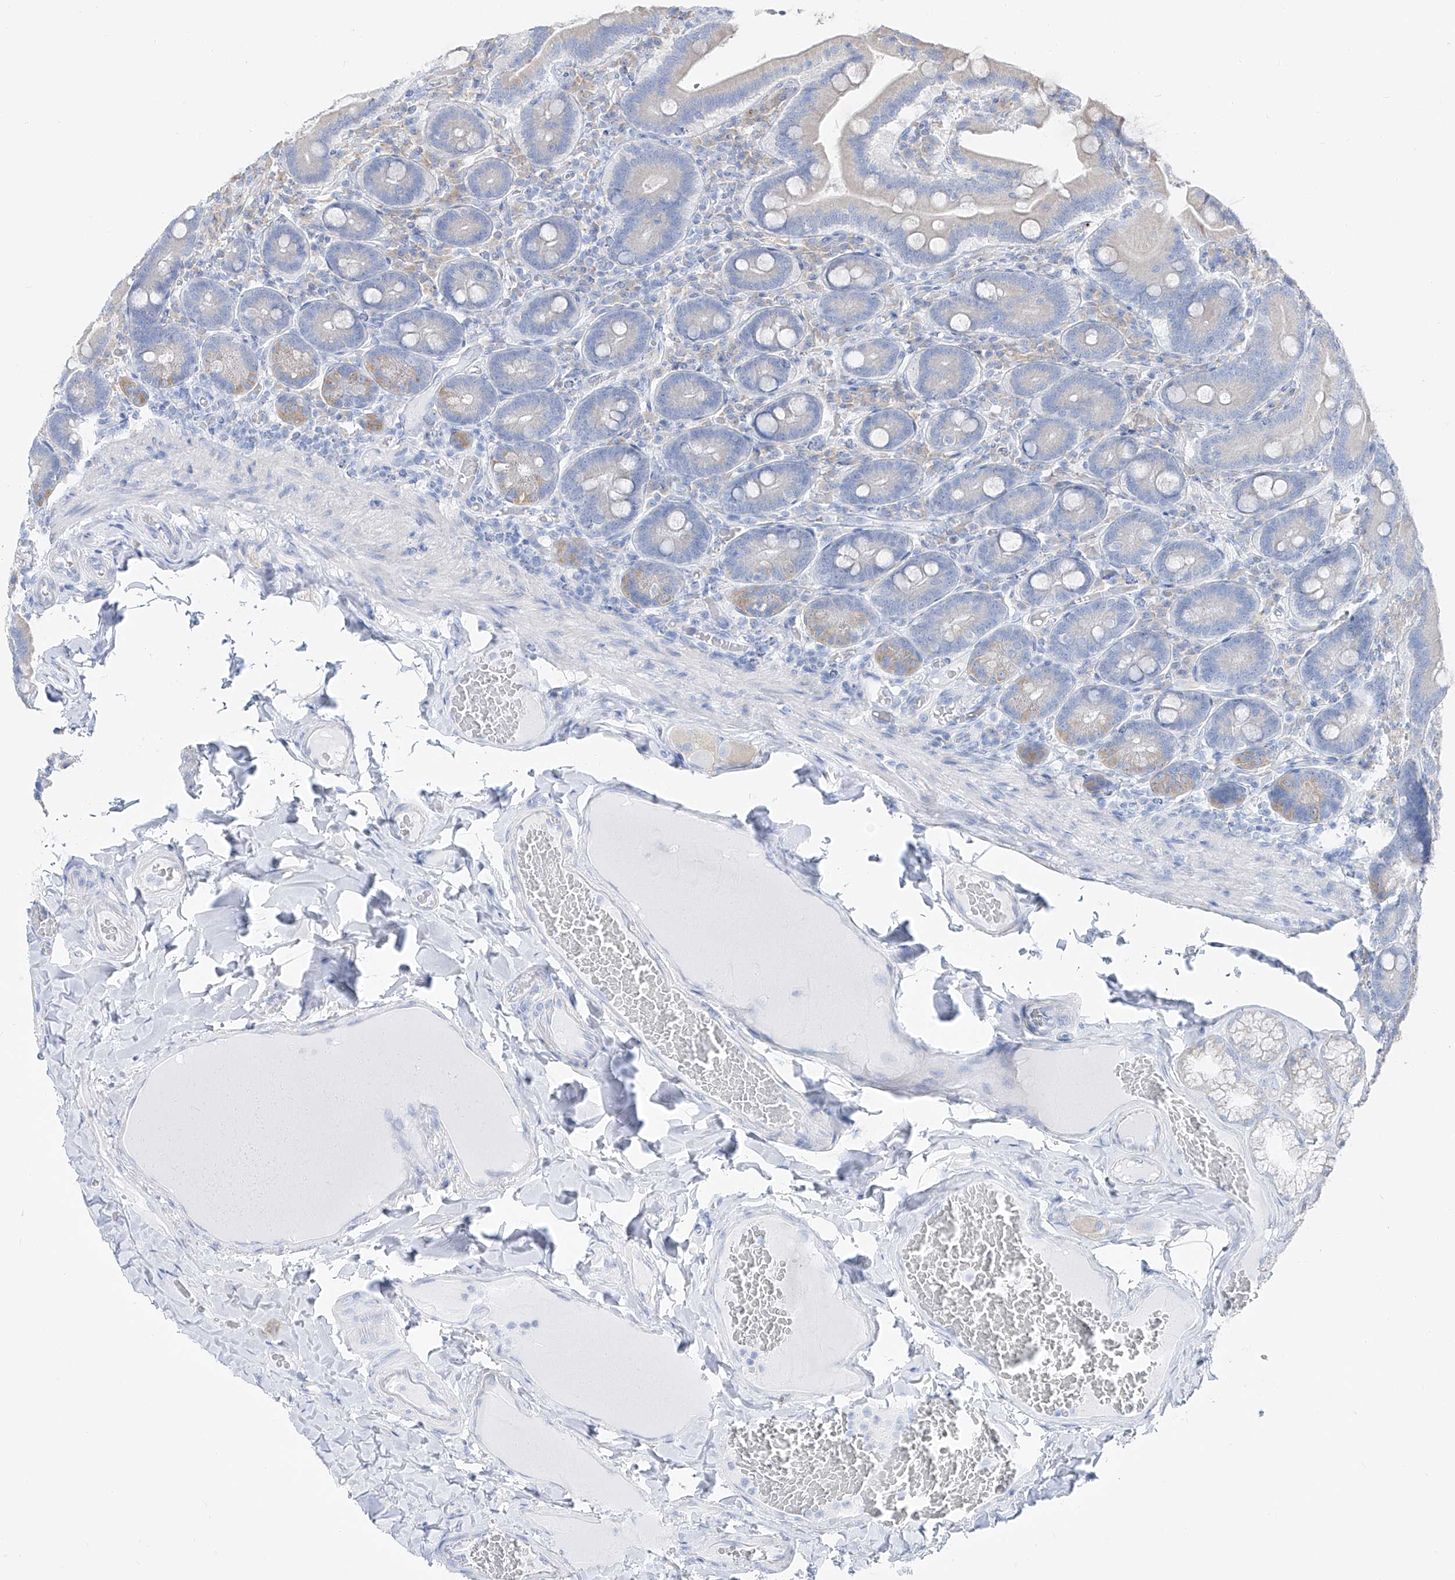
{"staining": {"intensity": "moderate", "quantity": "25%-75%", "location": "cytoplasmic/membranous"}, "tissue": "duodenum", "cell_type": "Glandular cells", "image_type": "normal", "snomed": [{"axis": "morphology", "description": "Normal tissue, NOS"}, {"axis": "topography", "description": "Duodenum"}], "caption": "Protein analysis of unremarkable duodenum exhibits moderate cytoplasmic/membranous positivity in approximately 25%-75% of glandular cells.", "gene": "UFL1", "patient": {"sex": "female", "age": 62}}